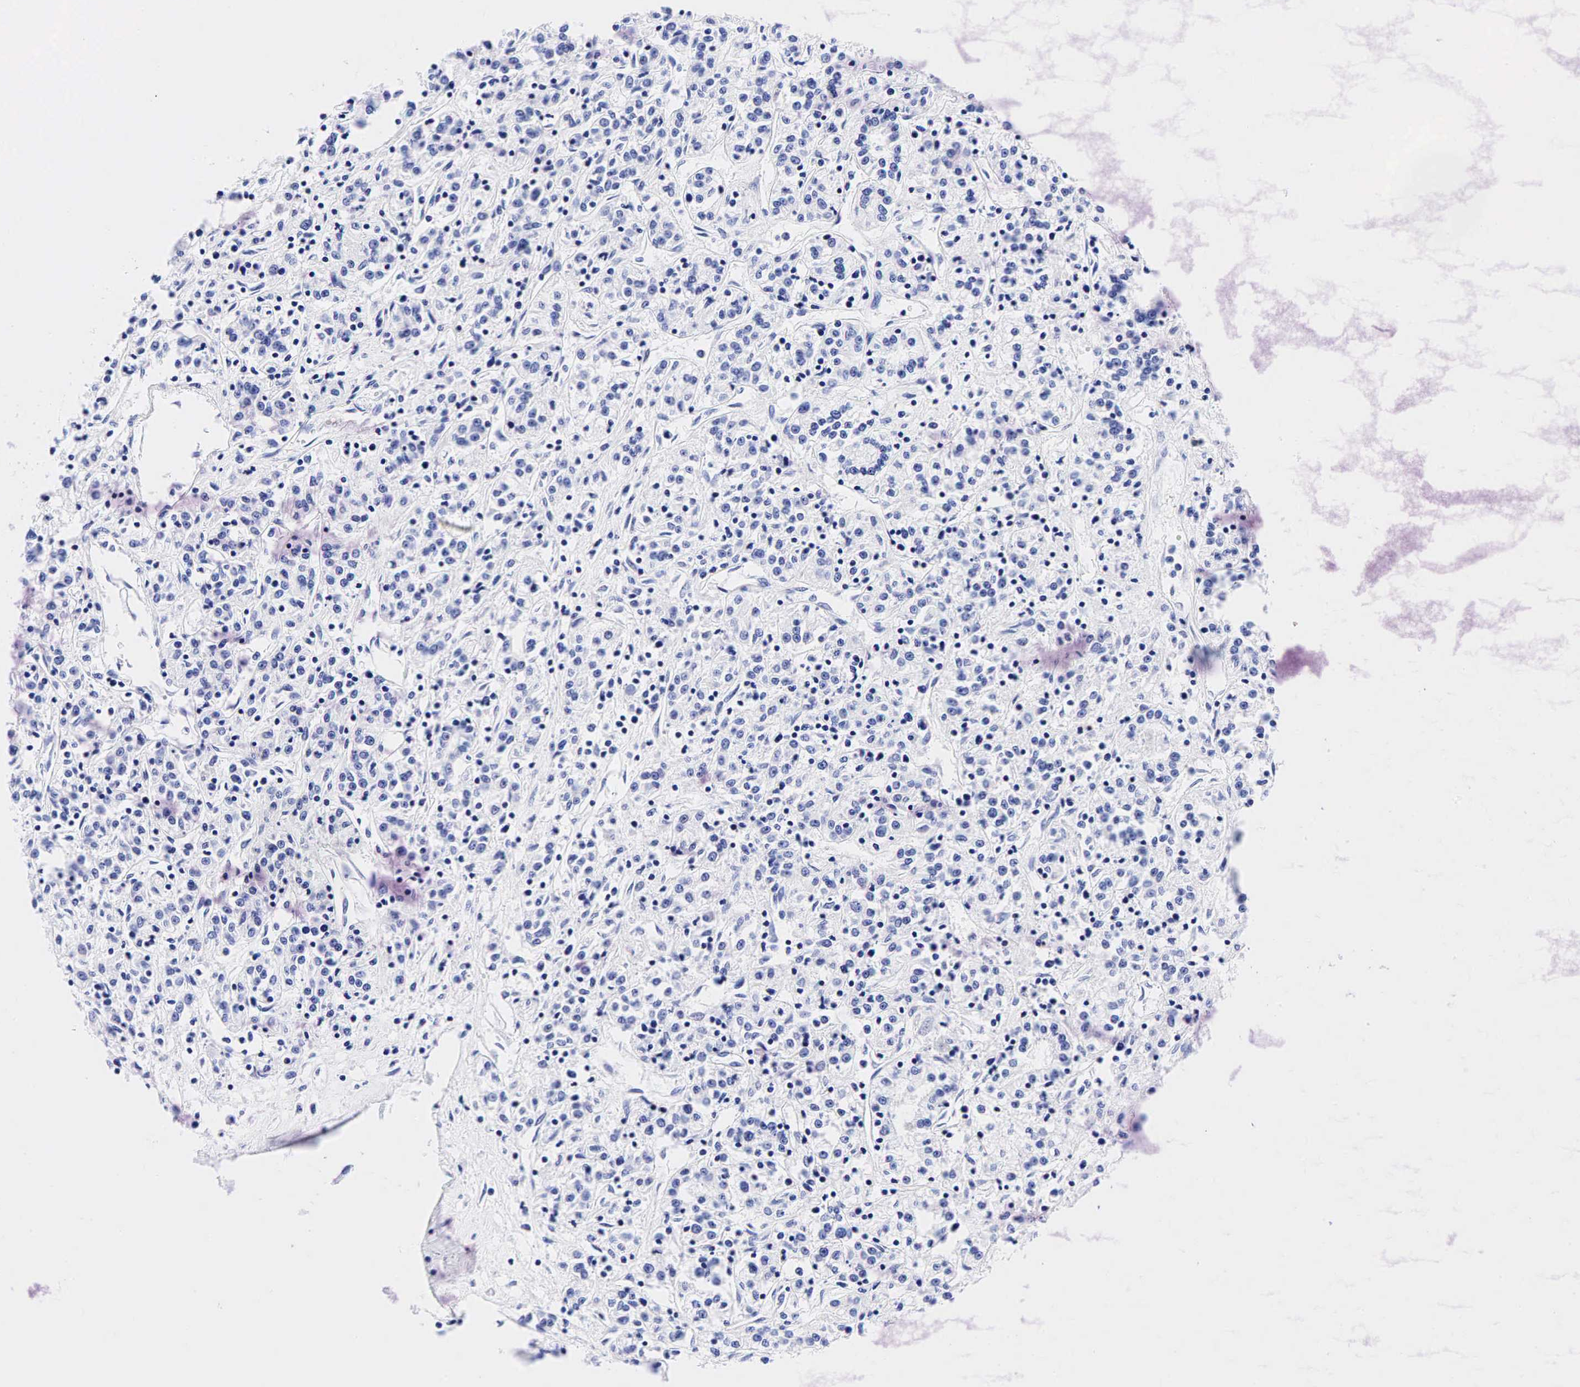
{"staining": {"intensity": "negative", "quantity": "none", "location": "none"}, "tissue": "renal cancer", "cell_type": "Tumor cells", "image_type": "cancer", "snomed": [{"axis": "morphology", "description": "Adenocarcinoma, NOS"}, {"axis": "topography", "description": "Kidney"}], "caption": "DAB (3,3'-diaminobenzidine) immunohistochemical staining of human adenocarcinoma (renal) exhibits no significant positivity in tumor cells. The staining is performed using DAB brown chromogen with nuclei counter-stained in using hematoxylin.", "gene": "ESR1", "patient": {"sex": "female", "age": 76}}